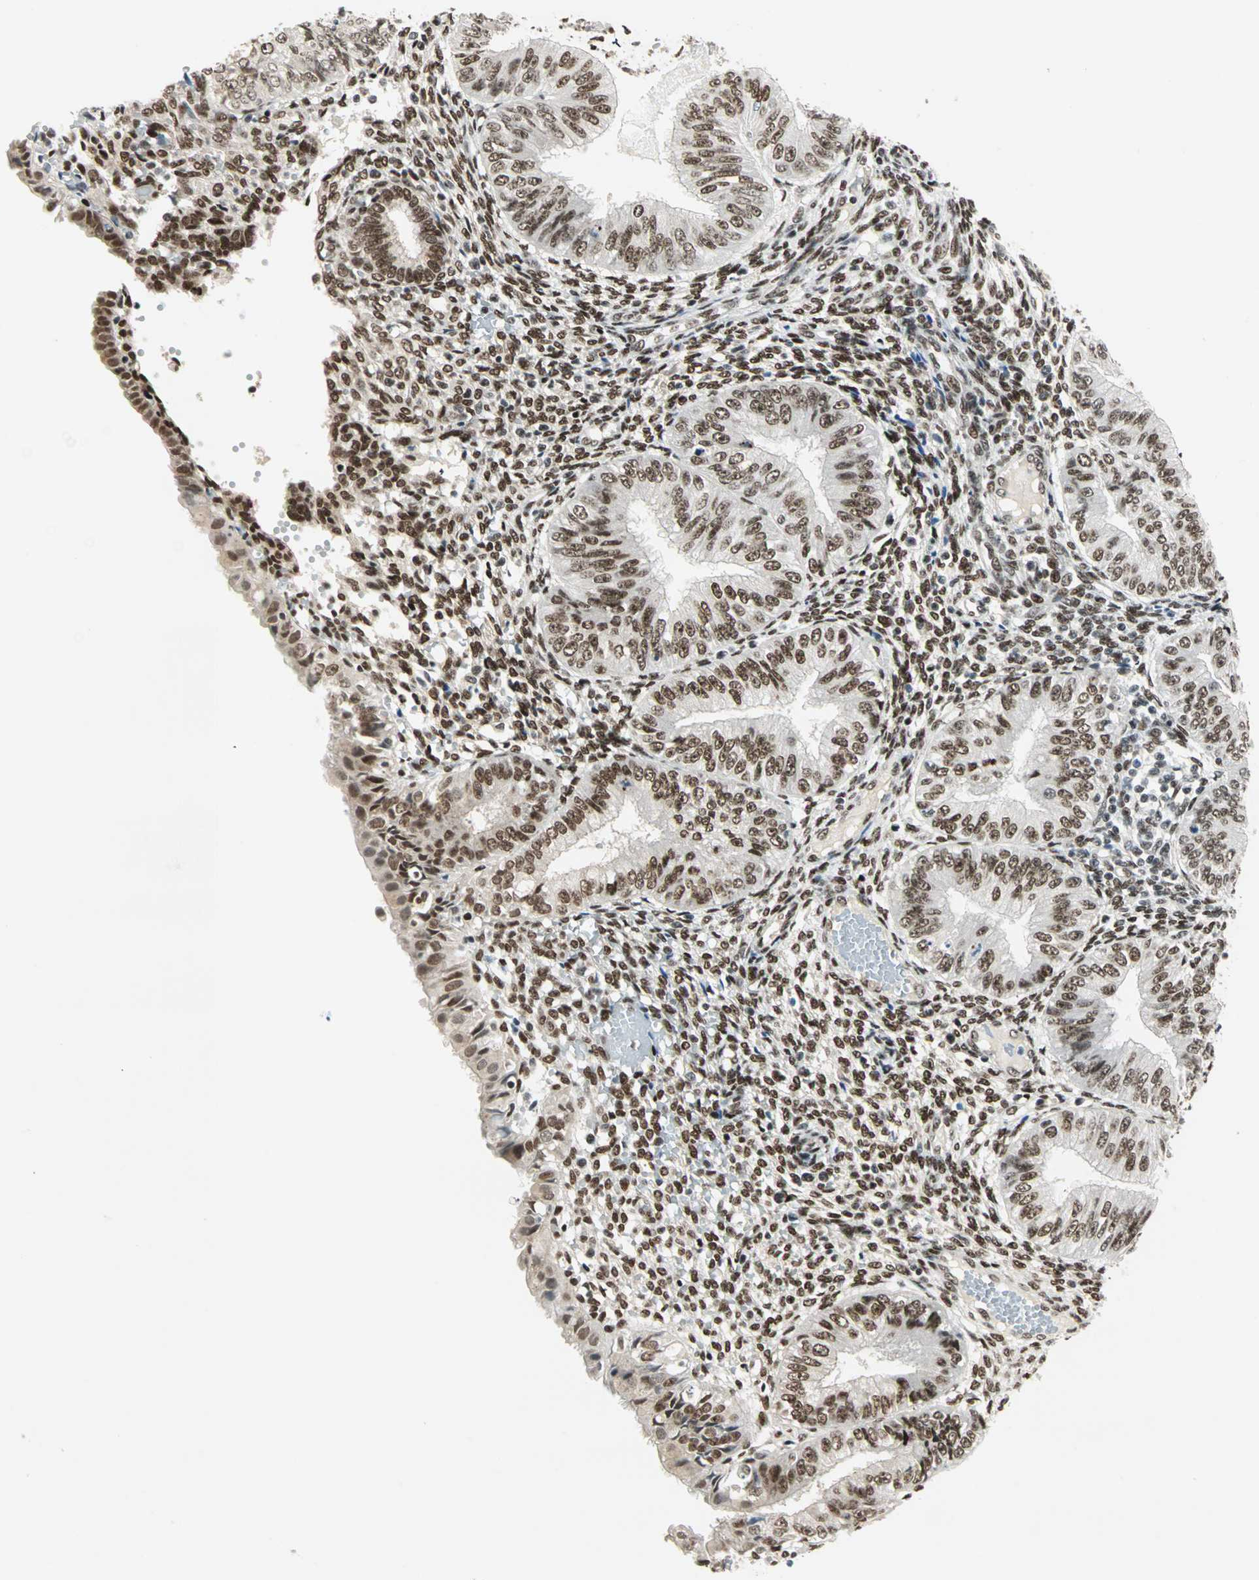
{"staining": {"intensity": "moderate", "quantity": ">75%", "location": "nuclear"}, "tissue": "endometrial cancer", "cell_type": "Tumor cells", "image_type": "cancer", "snomed": [{"axis": "morphology", "description": "Normal tissue, NOS"}, {"axis": "morphology", "description": "Adenocarcinoma, NOS"}, {"axis": "topography", "description": "Endometrium"}], "caption": "Protein staining of endometrial adenocarcinoma tissue shows moderate nuclear staining in about >75% of tumor cells.", "gene": "BLM", "patient": {"sex": "female", "age": 53}}